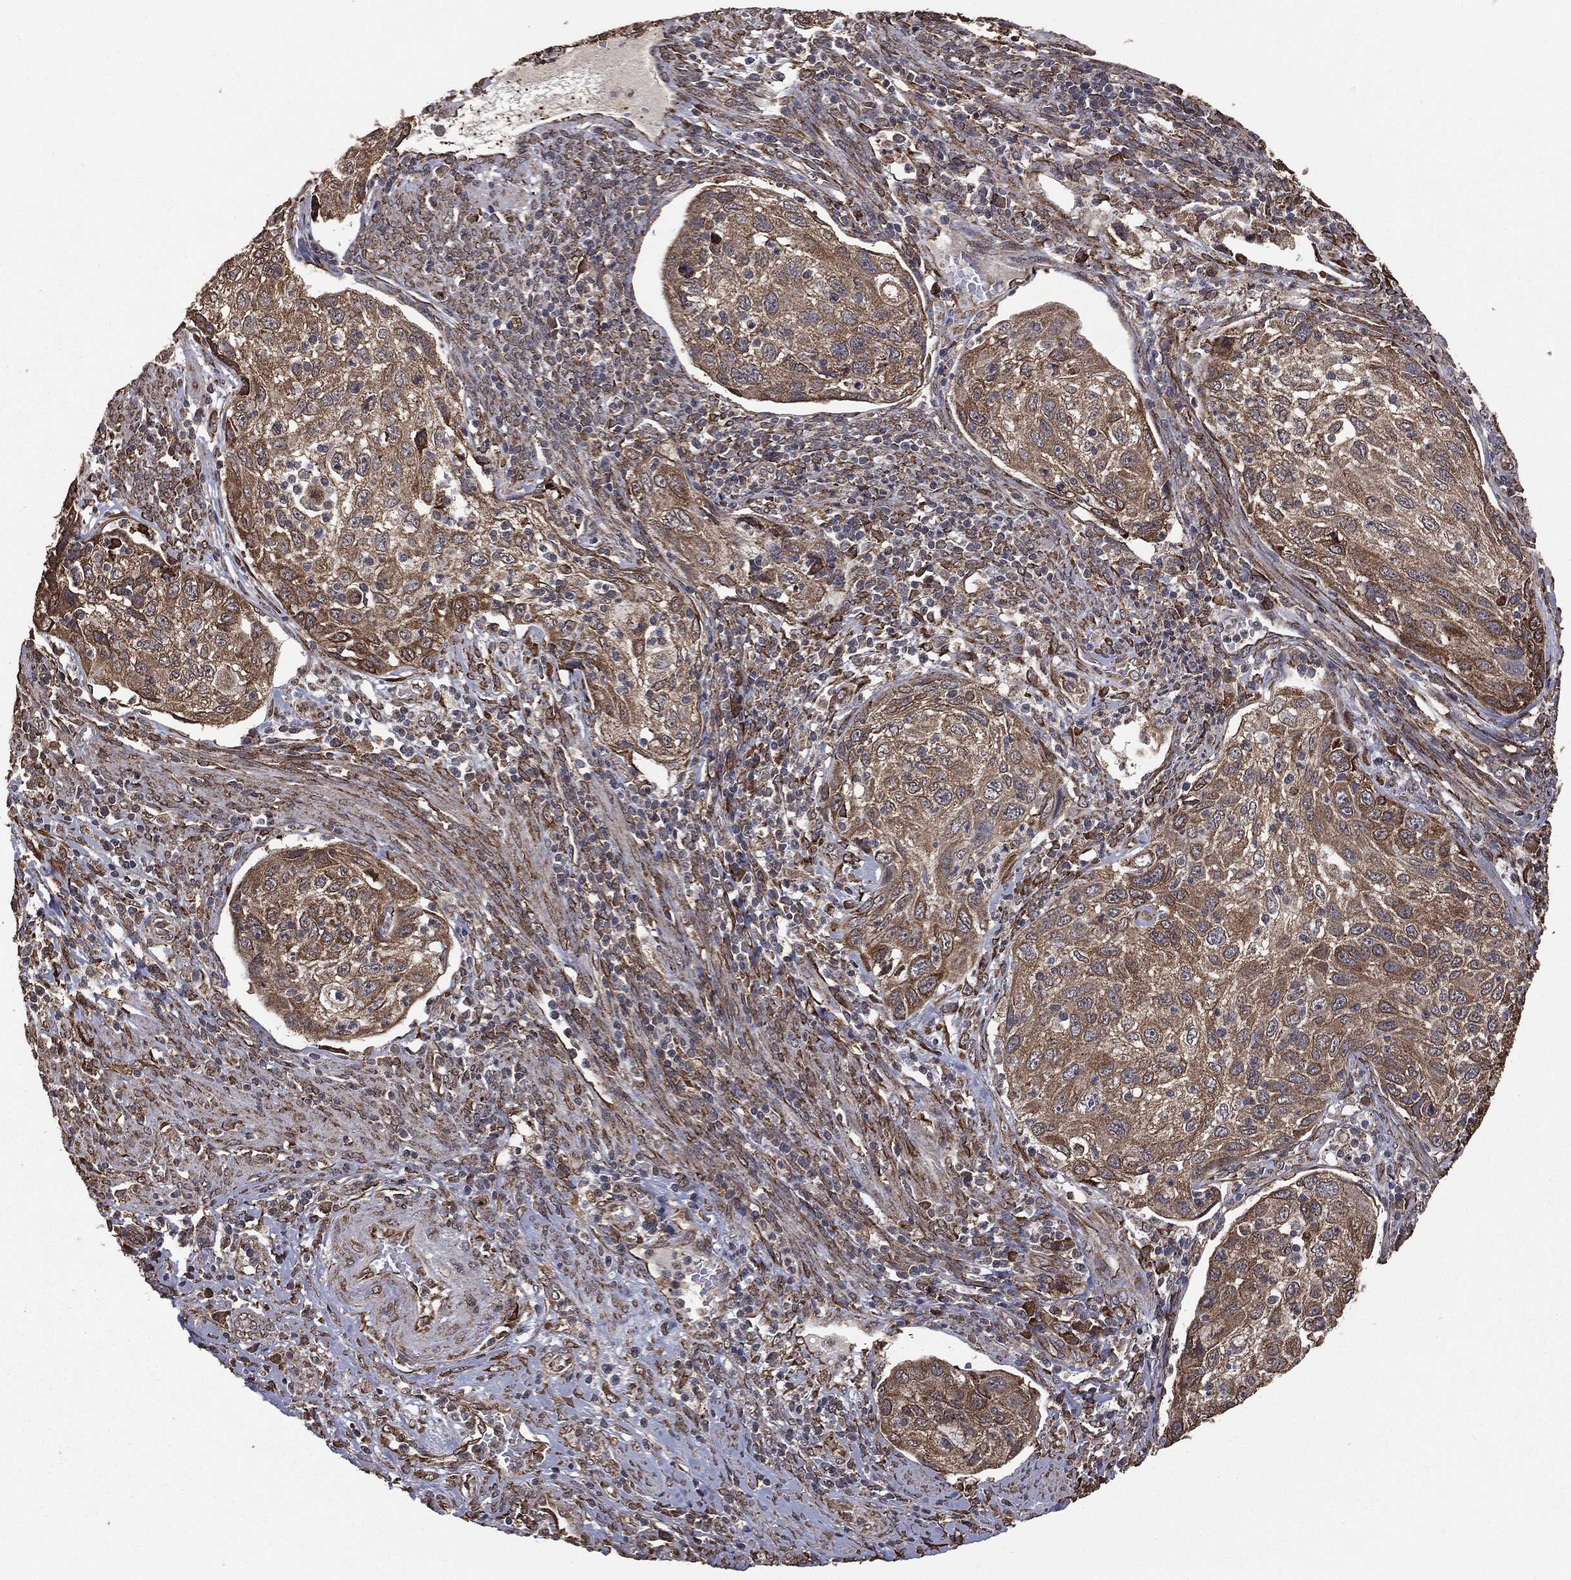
{"staining": {"intensity": "weak", "quantity": "25%-75%", "location": "cytoplasmic/membranous"}, "tissue": "cervical cancer", "cell_type": "Tumor cells", "image_type": "cancer", "snomed": [{"axis": "morphology", "description": "Squamous cell carcinoma, NOS"}, {"axis": "topography", "description": "Cervix"}], "caption": "This is a photomicrograph of immunohistochemistry (IHC) staining of cervical cancer (squamous cell carcinoma), which shows weak positivity in the cytoplasmic/membranous of tumor cells.", "gene": "MTOR", "patient": {"sex": "female", "age": 70}}